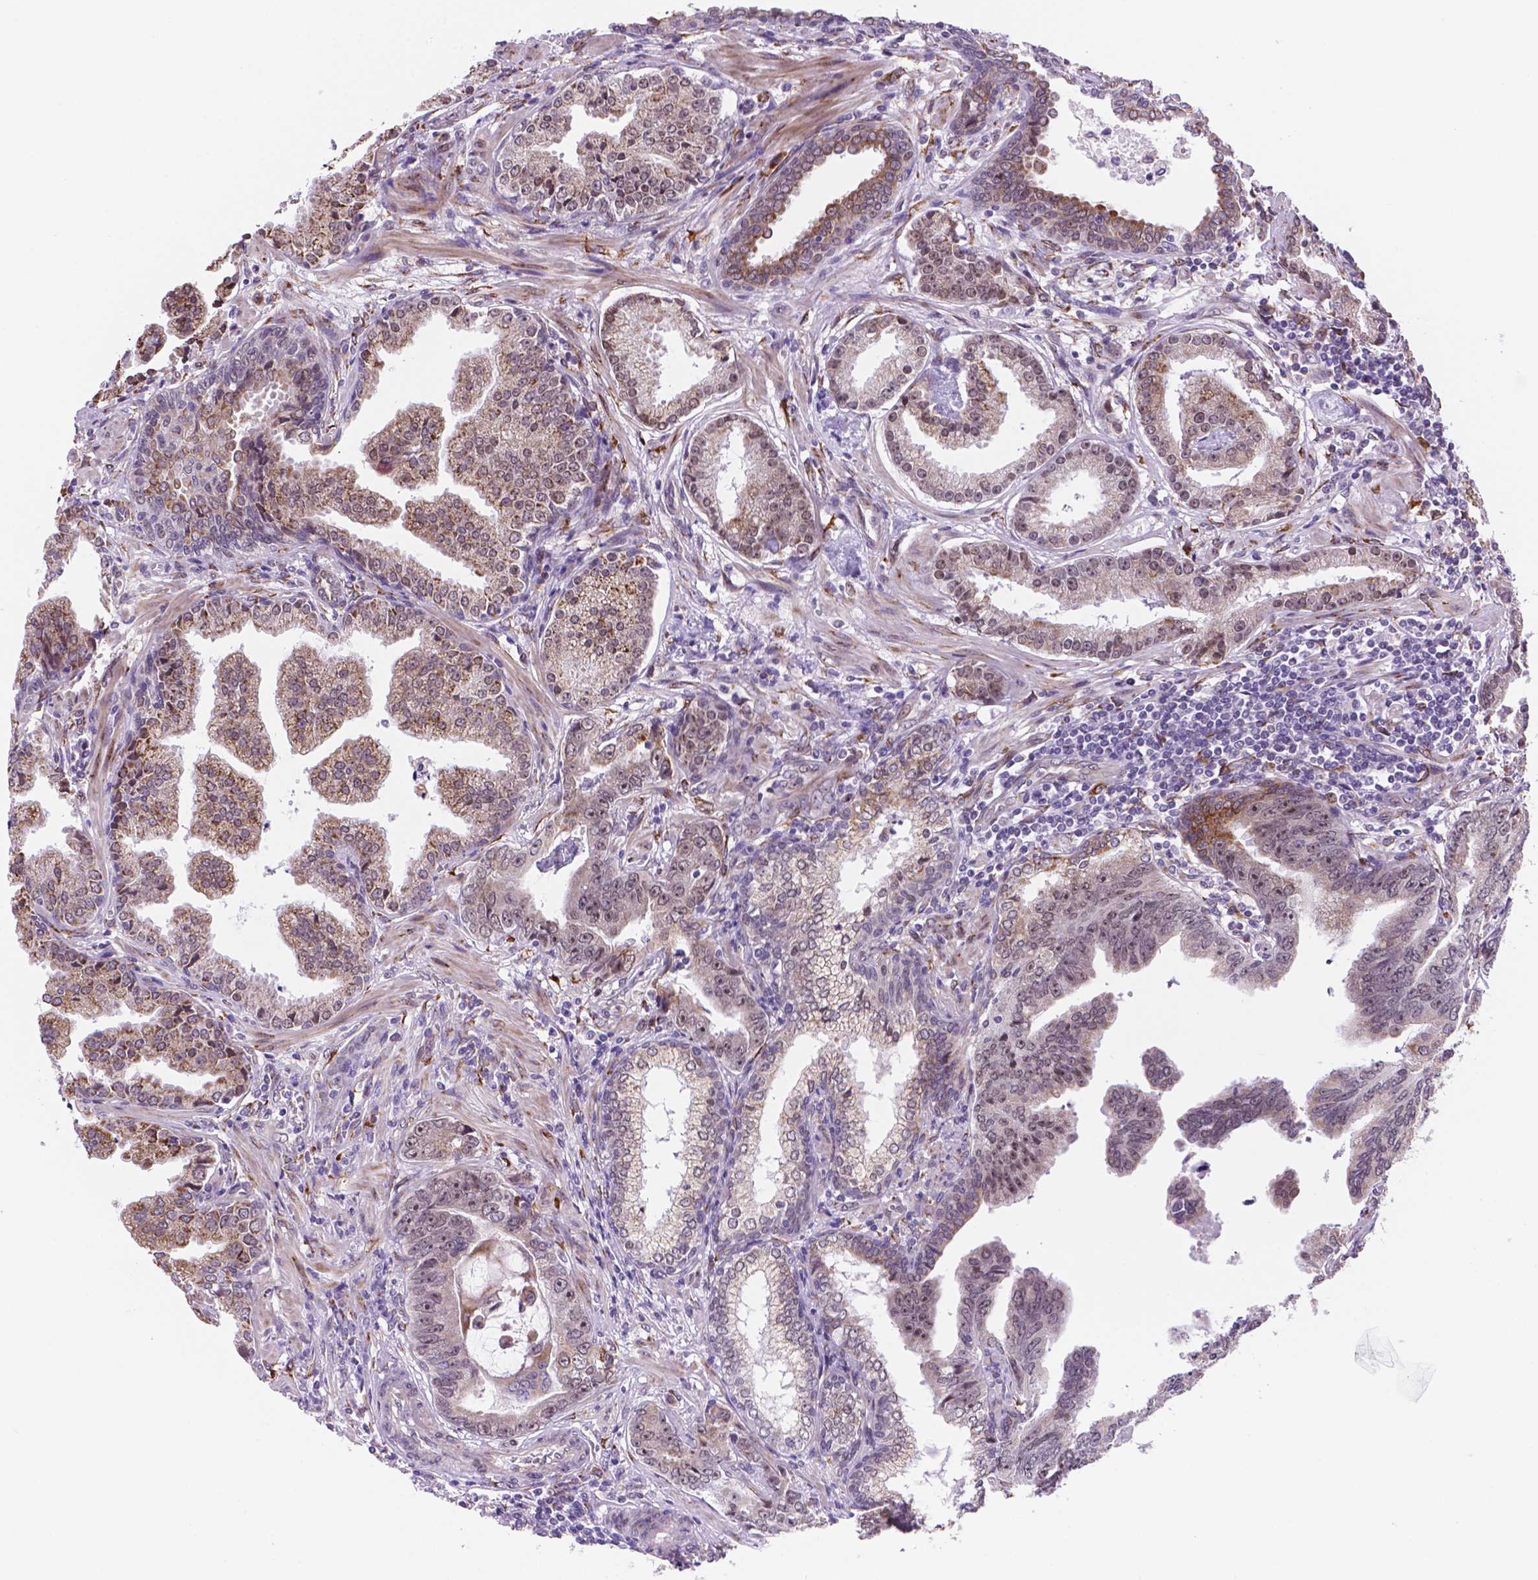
{"staining": {"intensity": "moderate", "quantity": "<25%", "location": "cytoplasmic/membranous"}, "tissue": "prostate cancer", "cell_type": "Tumor cells", "image_type": "cancer", "snomed": [{"axis": "morphology", "description": "Adenocarcinoma, NOS"}, {"axis": "topography", "description": "Prostate"}], "caption": "Adenocarcinoma (prostate) stained with immunohistochemistry demonstrates moderate cytoplasmic/membranous staining in about <25% of tumor cells. Nuclei are stained in blue.", "gene": "FNIP1", "patient": {"sex": "male", "age": 64}}